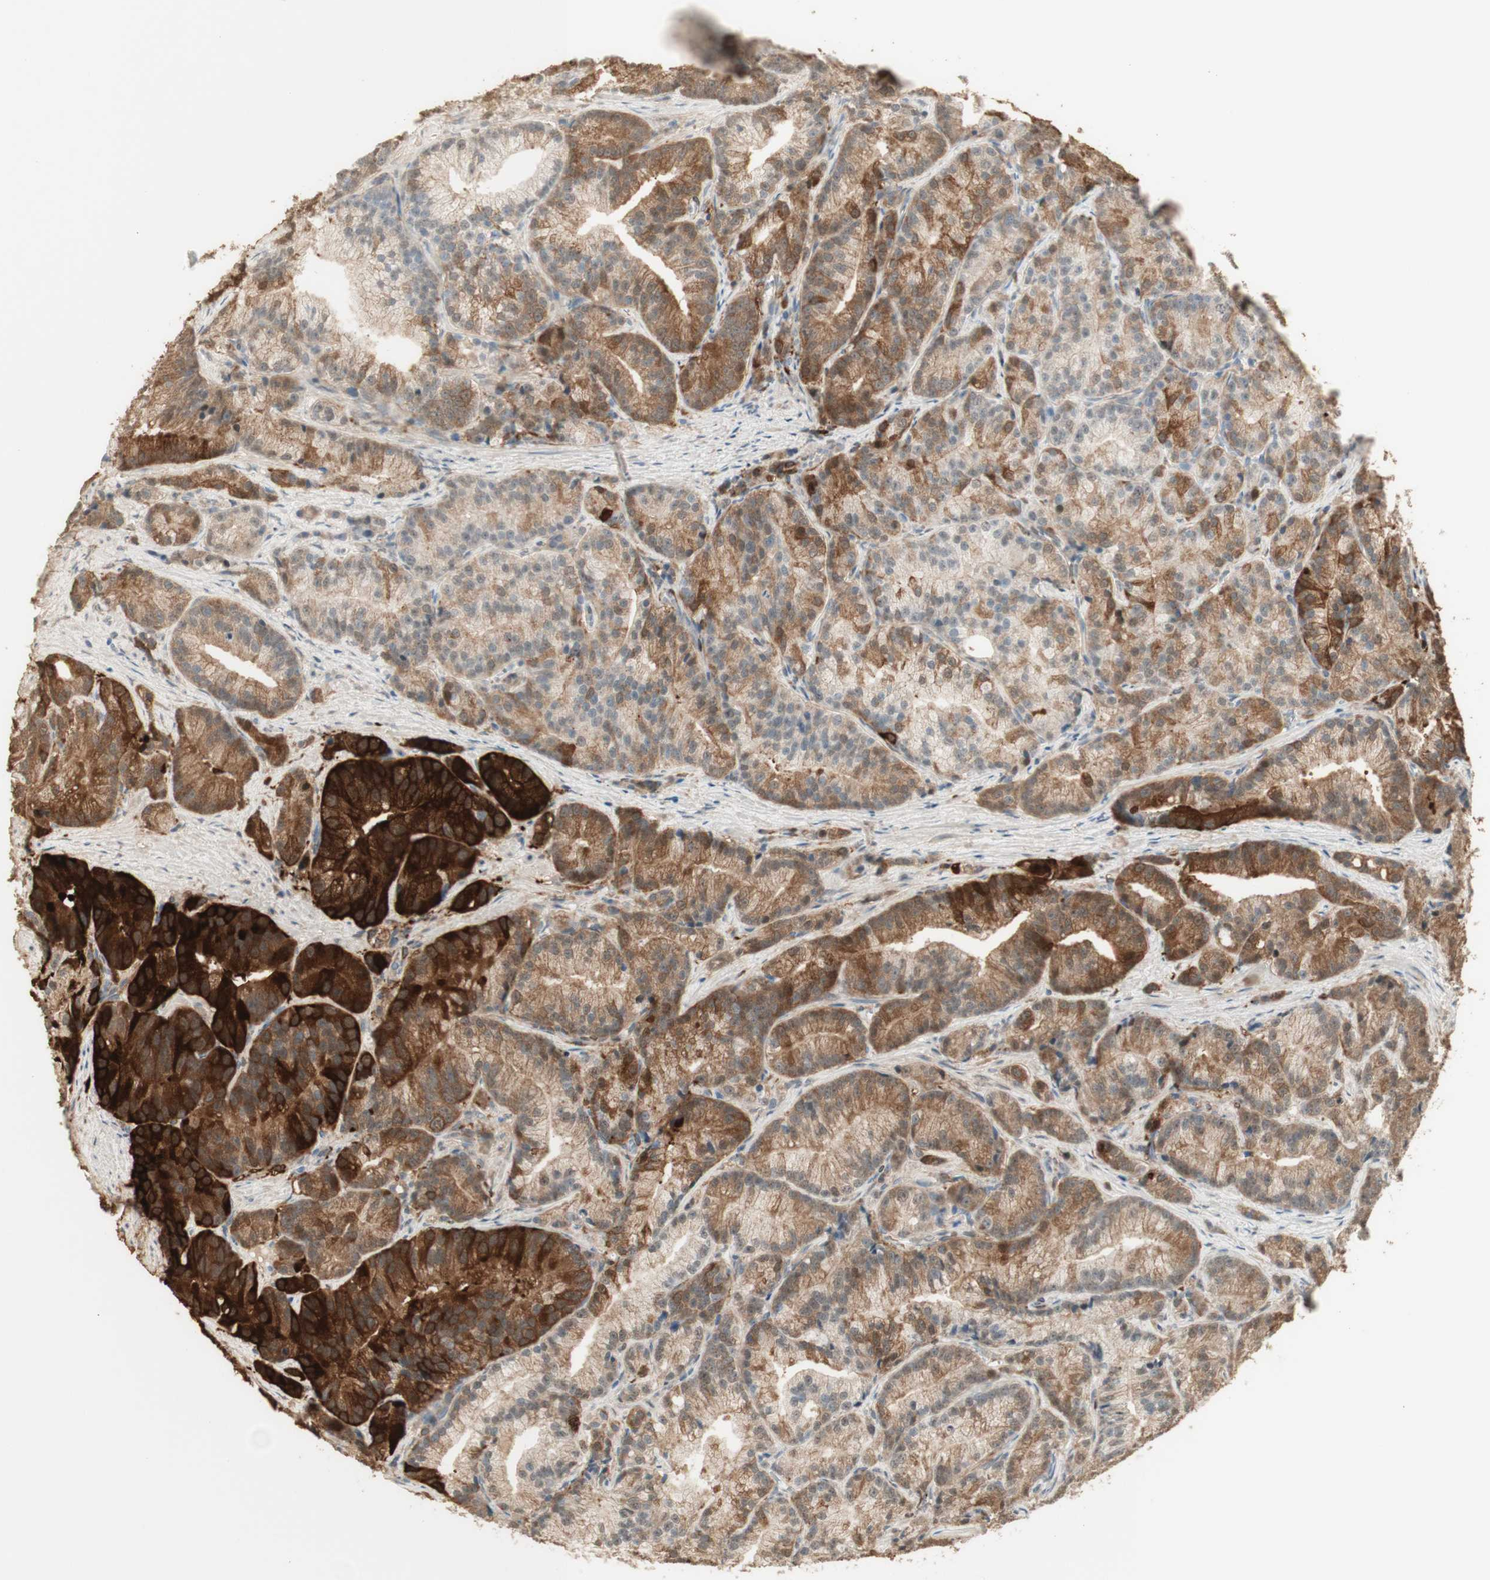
{"staining": {"intensity": "moderate", "quantity": "25%-75%", "location": "cytoplasmic/membranous"}, "tissue": "prostate cancer", "cell_type": "Tumor cells", "image_type": "cancer", "snomed": [{"axis": "morphology", "description": "Adenocarcinoma, Low grade"}, {"axis": "topography", "description": "Prostate"}], "caption": "Prostate cancer stained with DAB (3,3'-diaminobenzidine) immunohistochemistry displays medium levels of moderate cytoplasmic/membranous positivity in approximately 25%-75% of tumor cells.", "gene": "MUC3A", "patient": {"sex": "male", "age": 89}}